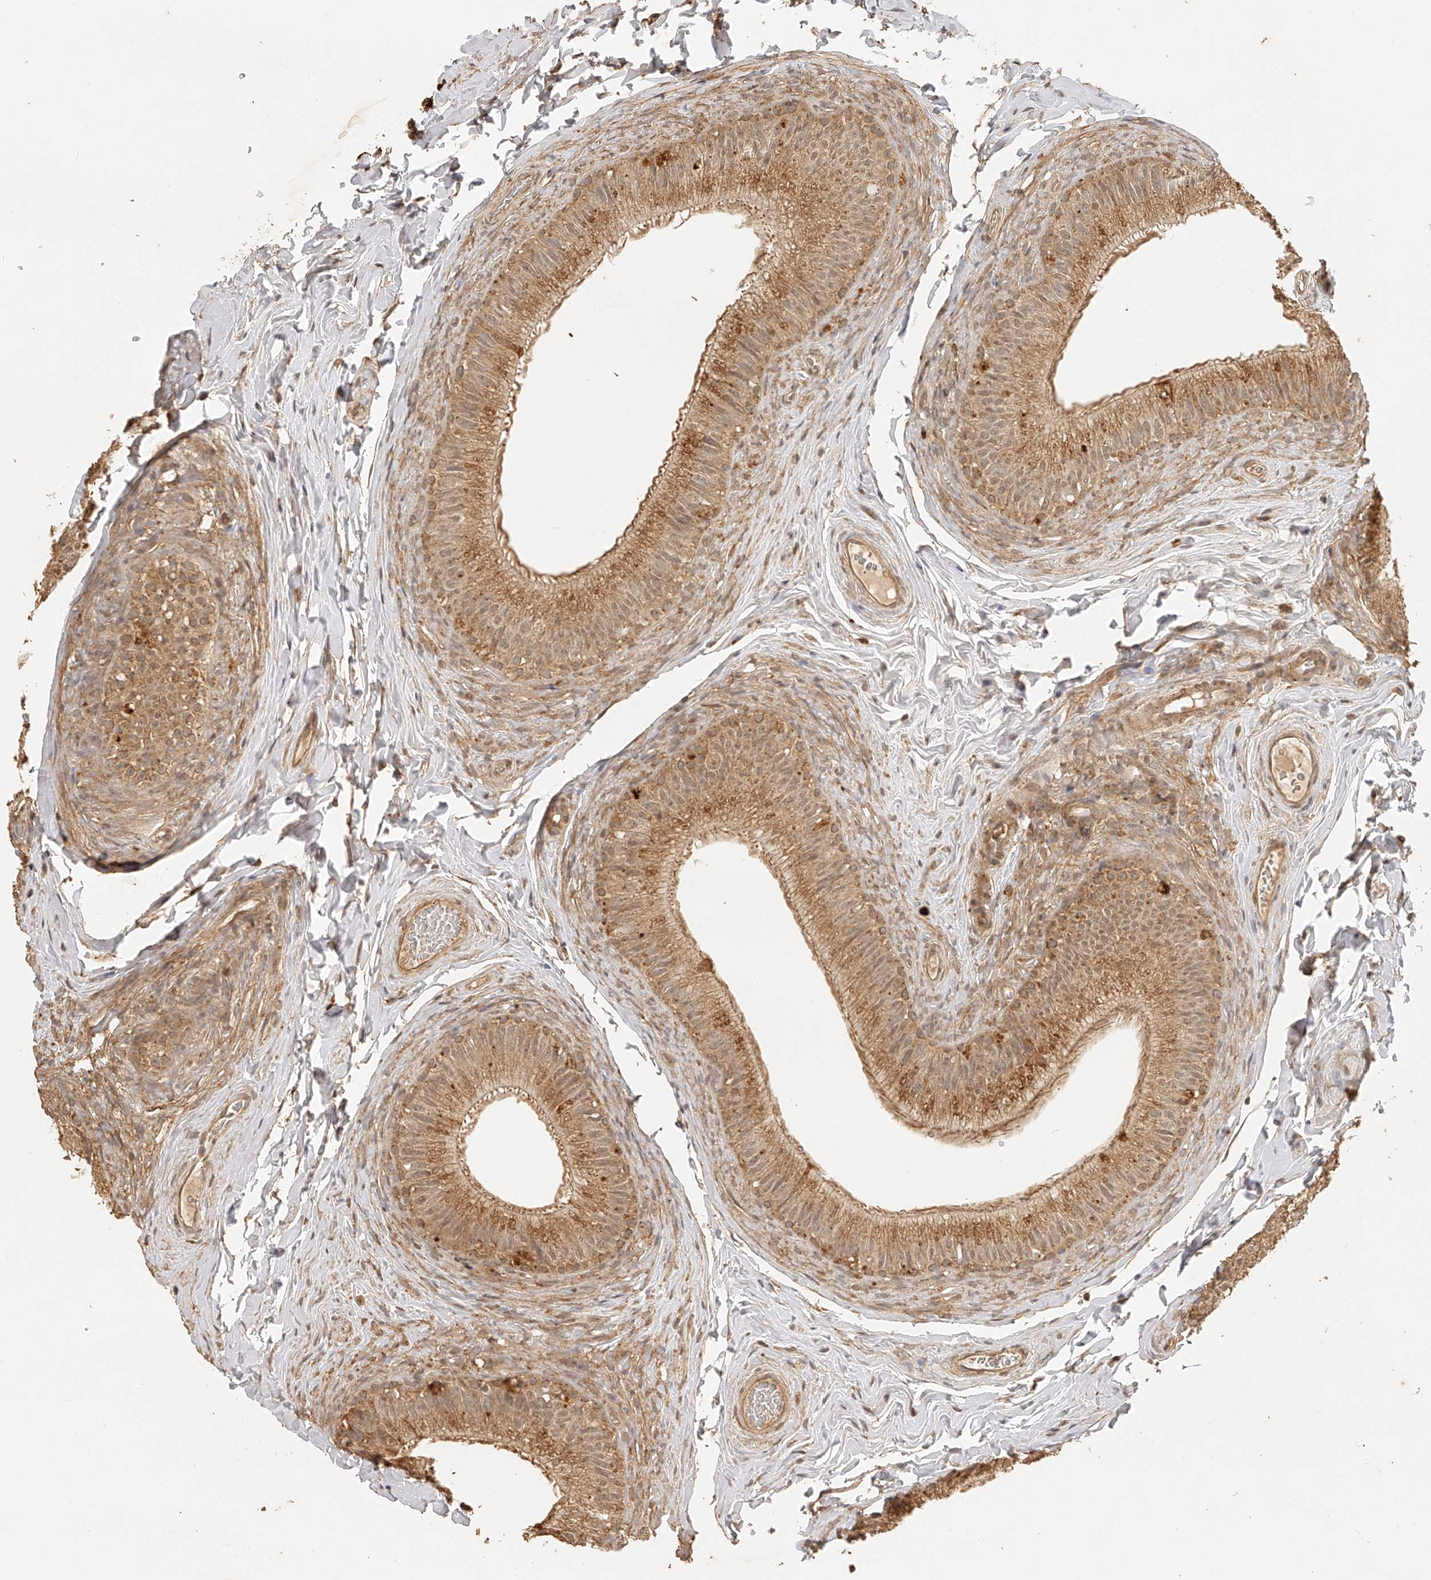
{"staining": {"intensity": "moderate", "quantity": ">75%", "location": "cytoplasmic/membranous"}, "tissue": "epididymis", "cell_type": "Glandular cells", "image_type": "normal", "snomed": [{"axis": "morphology", "description": "Normal tissue, NOS"}, {"axis": "topography", "description": "Epididymis"}], "caption": "DAB (3,3'-diaminobenzidine) immunohistochemical staining of normal epididymis shows moderate cytoplasmic/membranous protein expression in about >75% of glandular cells.", "gene": "BCL2L11", "patient": {"sex": "male", "age": 49}}